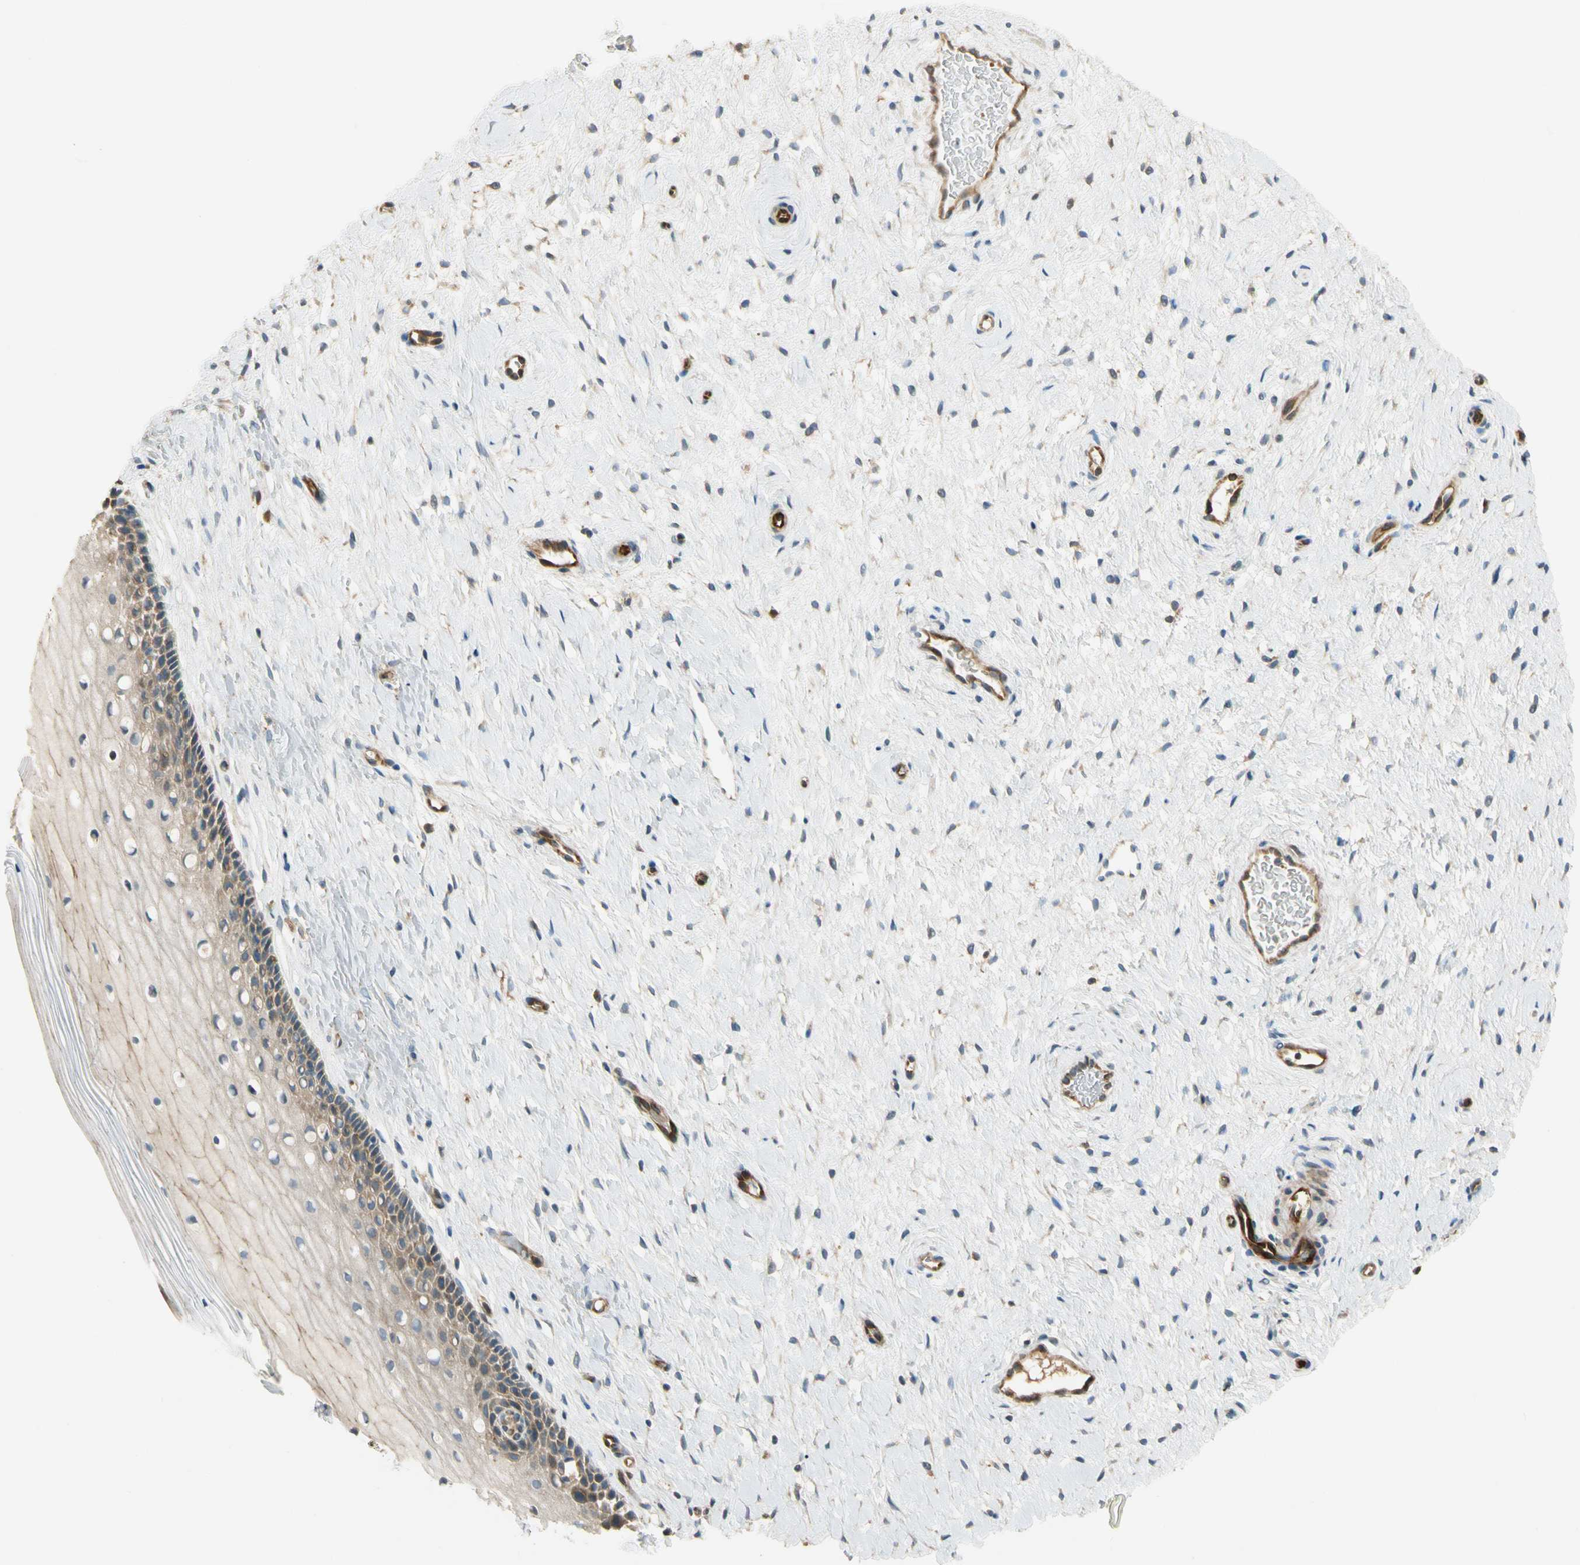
{"staining": {"intensity": "moderate", "quantity": "25%-75%", "location": "cytoplasmic/membranous"}, "tissue": "cervix", "cell_type": "Squamous epithelial cells", "image_type": "normal", "snomed": [{"axis": "morphology", "description": "Normal tissue, NOS"}, {"axis": "topography", "description": "Cervix"}], "caption": "The image demonstrates immunohistochemical staining of normal cervix. There is moderate cytoplasmic/membranous positivity is present in about 25%-75% of squamous epithelial cells.", "gene": "PARP14", "patient": {"sex": "female", "age": 39}}